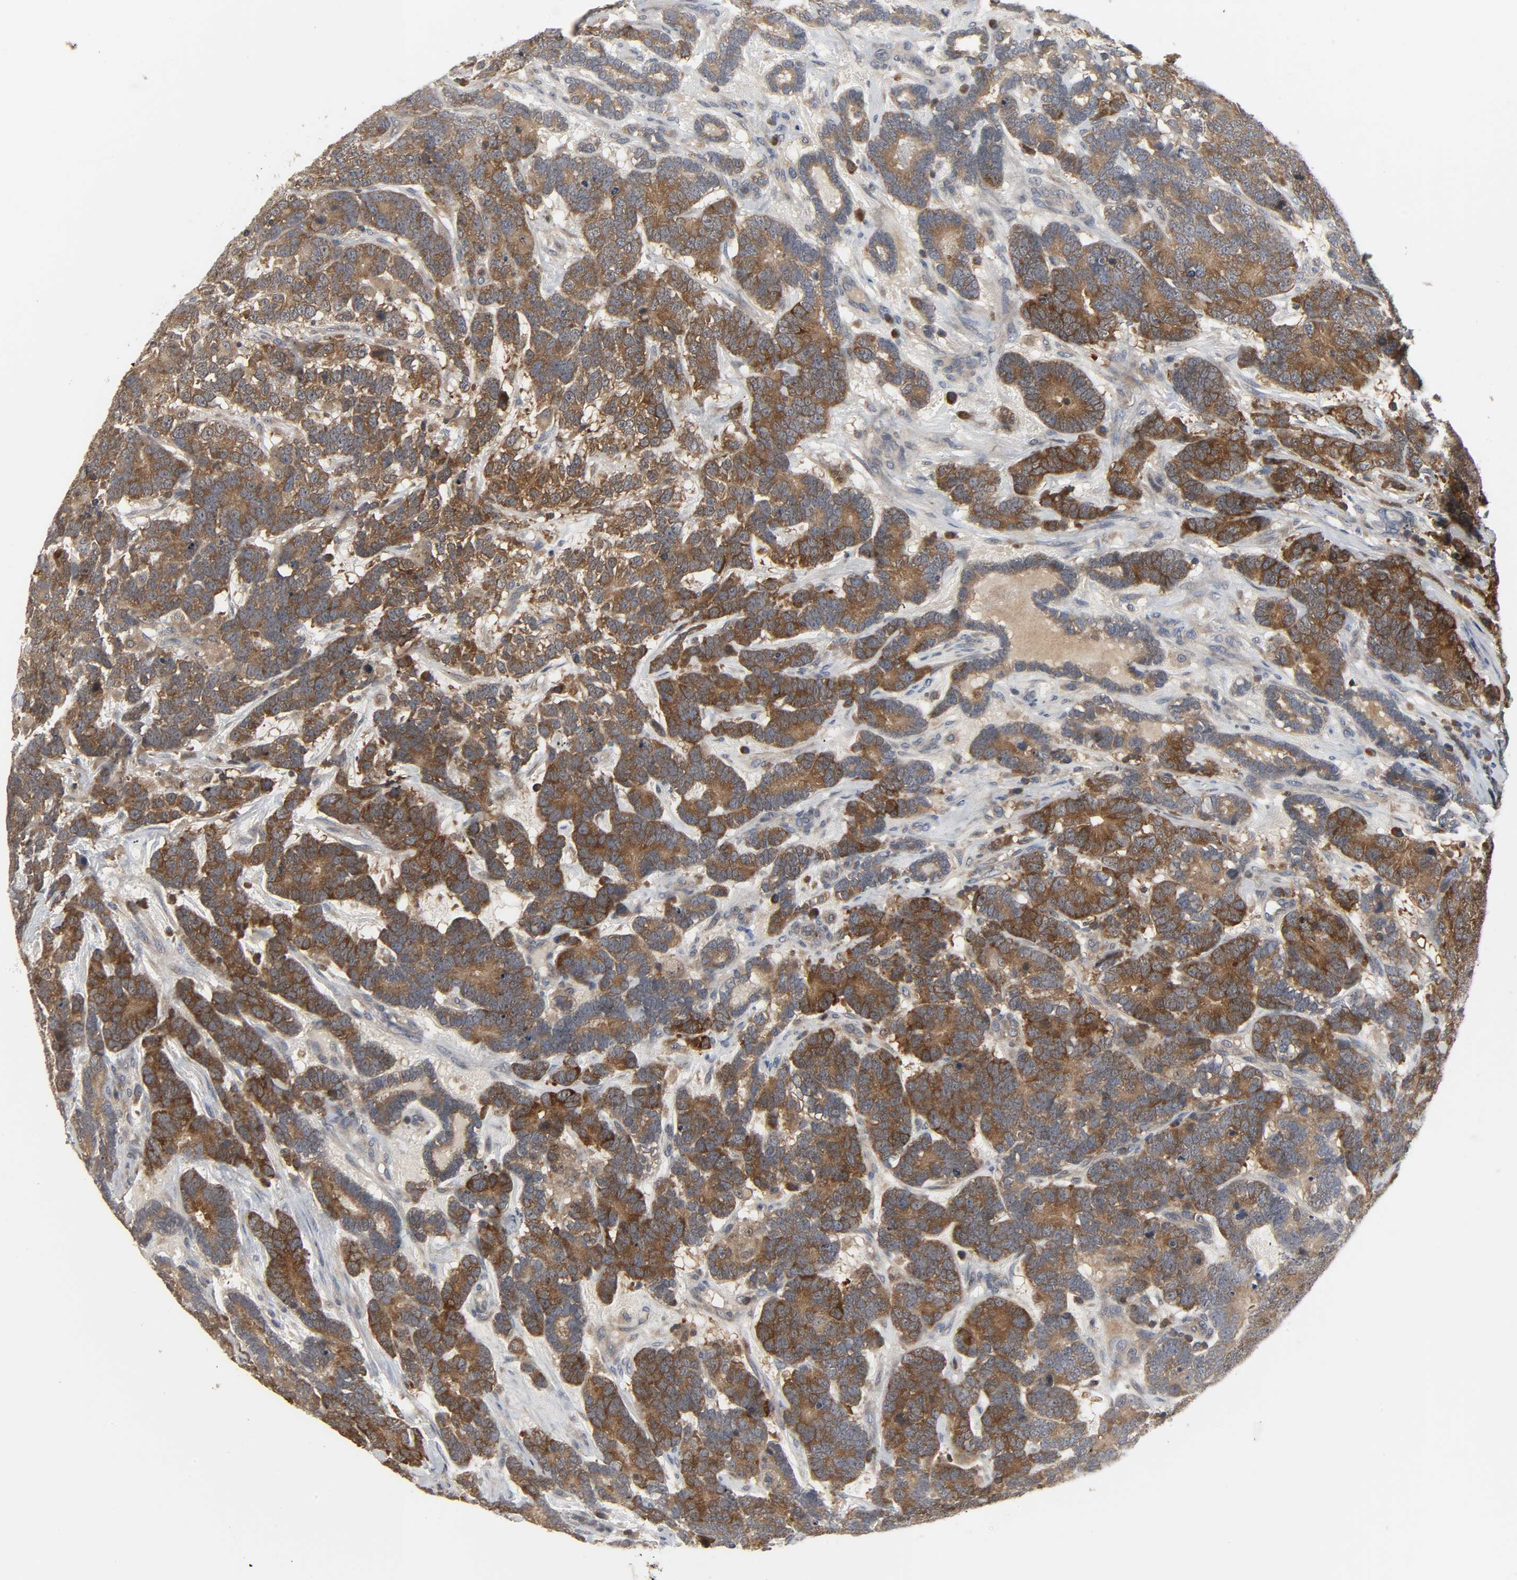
{"staining": {"intensity": "strong", "quantity": ">75%", "location": "cytoplasmic/membranous"}, "tissue": "testis cancer", "cell_type": "Tumor cells", "image_type": "cancer", "snomed": [{"axis": "morphology", "description": "Carcinoma, Embryonal, NOS"}, {"axis": "topography", "description": "Testis"}], "caption": "Human testis cancer stained for a protein (brown) exhibits strong cytoplasmic/membranous positive positivity in about >75% of tumor cells.", "gene": "PLEKHA2", "patient": {"sex": "male", "age": 26}}